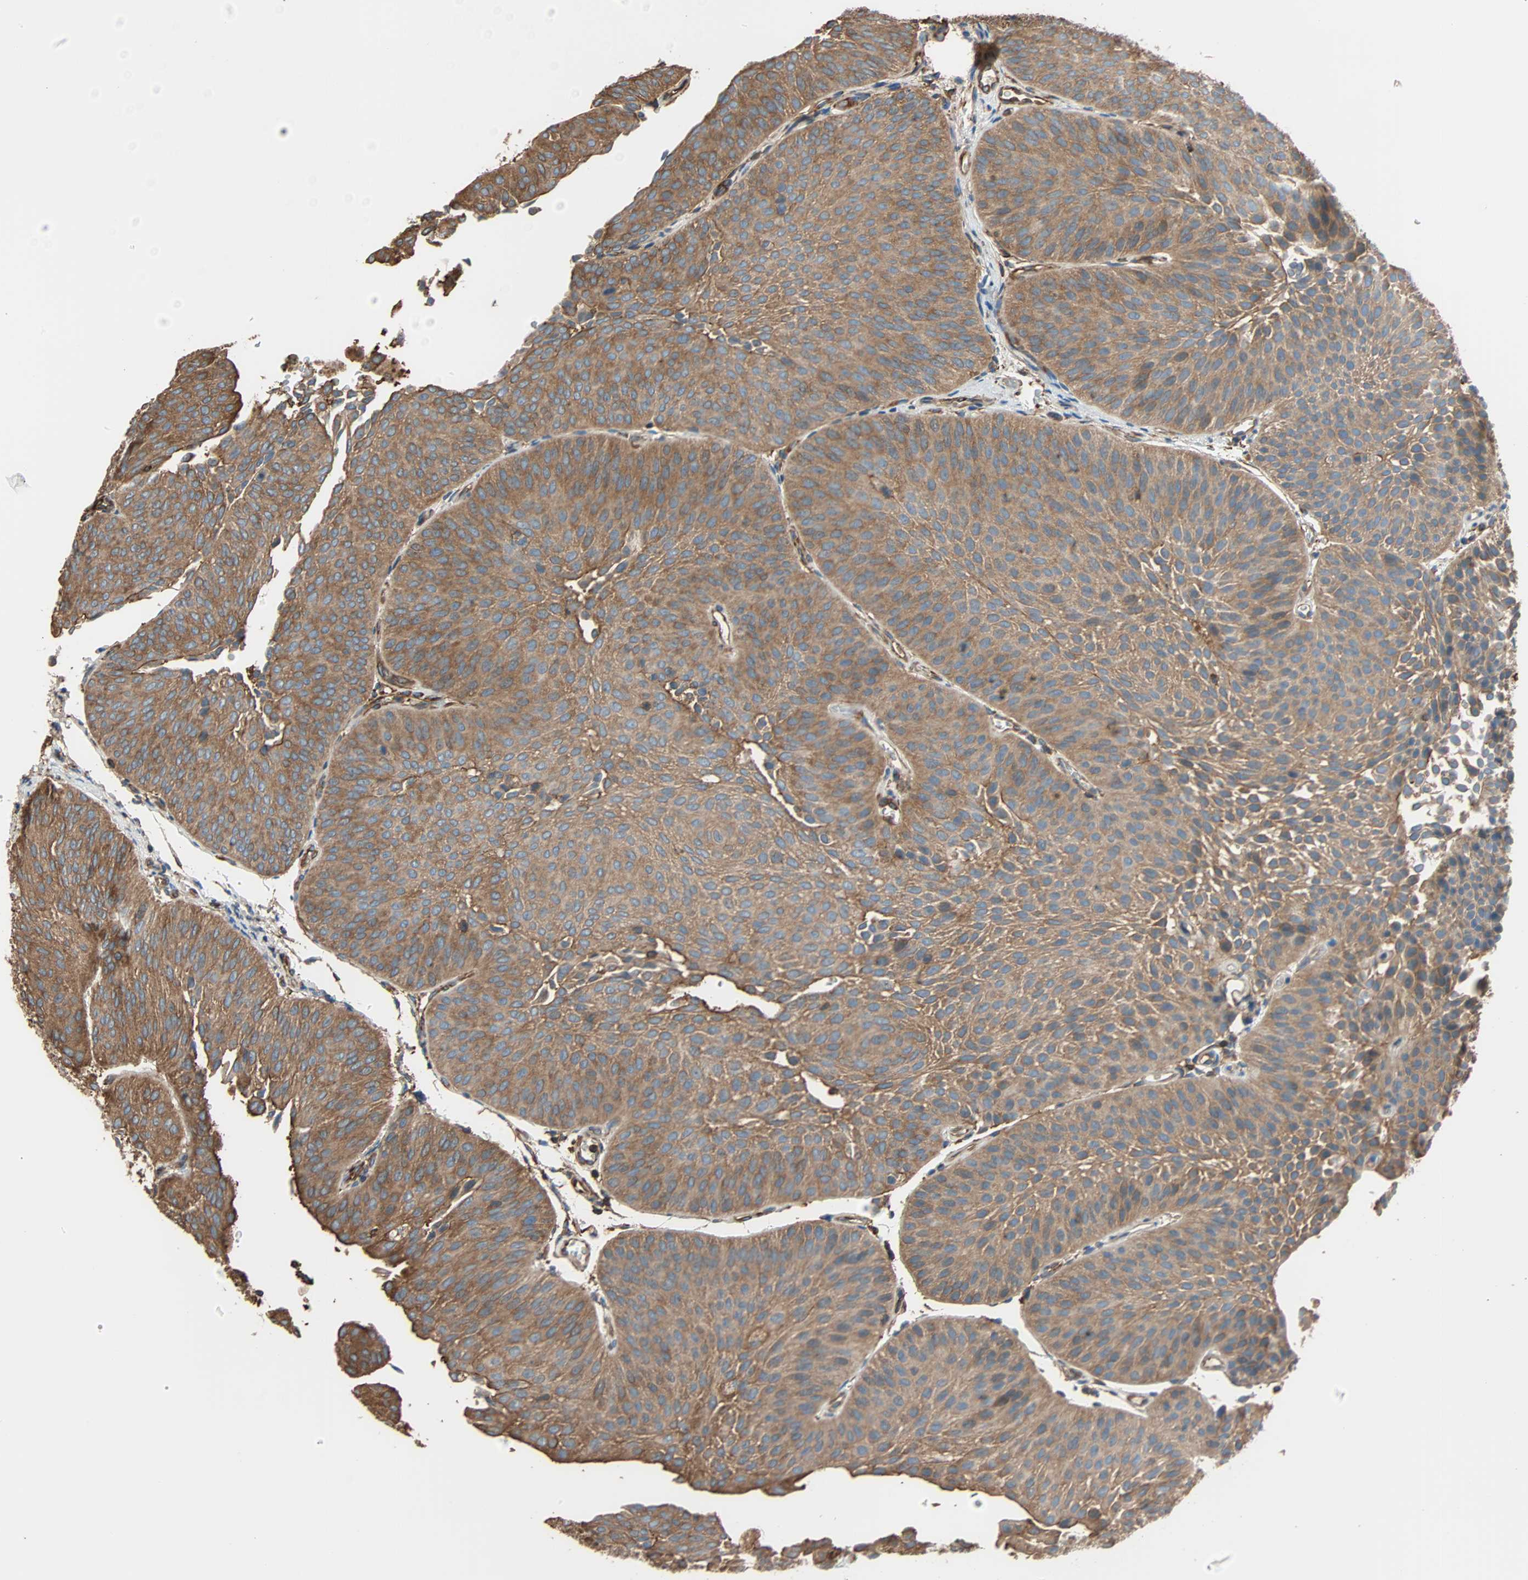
{"staining": {"intensity": "moderate", "quantity": ">75%", "location": "cytoplasmic/membranous"}, "tissue": "urothelial cancer", "cell_type": "Tumor cells", "image_type": "cancer", "snomed": [{"axis": "morphology", "description": "Urothelial carcinoma, Low grade"}, {"axis": "topography", "description": "Urinary bladder"}], "caption": "Urothelial carcinoma (low-grade) stained with IHC demonstrates moderate cytoplasmic/membranous staining in about >75% of tumor cells.", "gene": "GALNT10", "patient": {"sex": "female", "age": 60}}